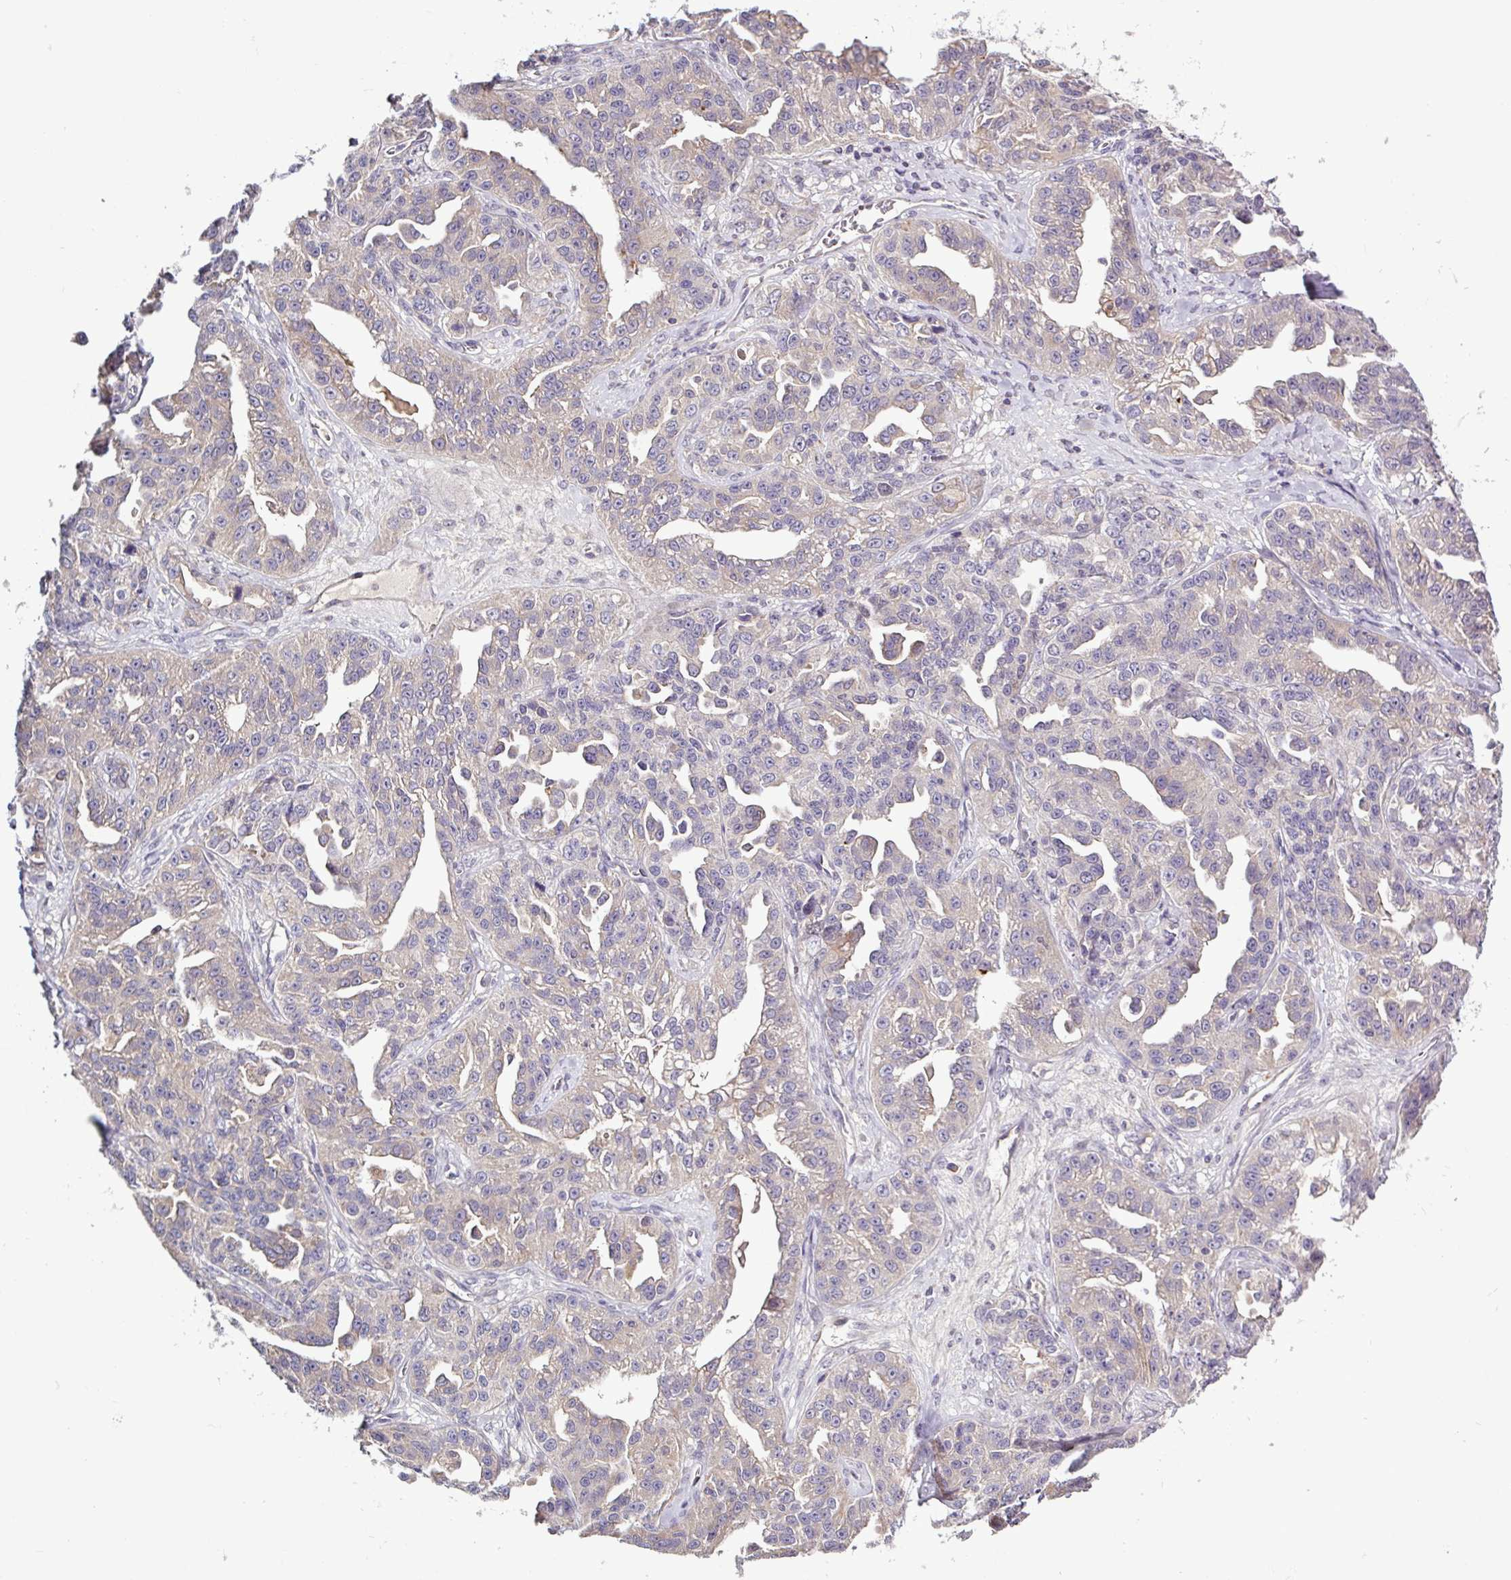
{"staining": {"intensity": "weak", "quantity": "<25%", "location": "cytoplasmic/membranous"}, "tissue": "ovarian cancer", "cell_type": "Tumor cells", "image_type": "cancer", "snomed": [{"axis": "morphology", "description": "Cystadenocarcinoma, serous, NOS"}, {"axis": "topography", "description": "Ovary"}], "caption": "Immunohistochemical staining of ovarian cancer (serous cystadenocarcinoma) exhibits no significant staining in tumor cells.", "gene": "SFTPB", "patient": {"sex": "female", "age": 75}}